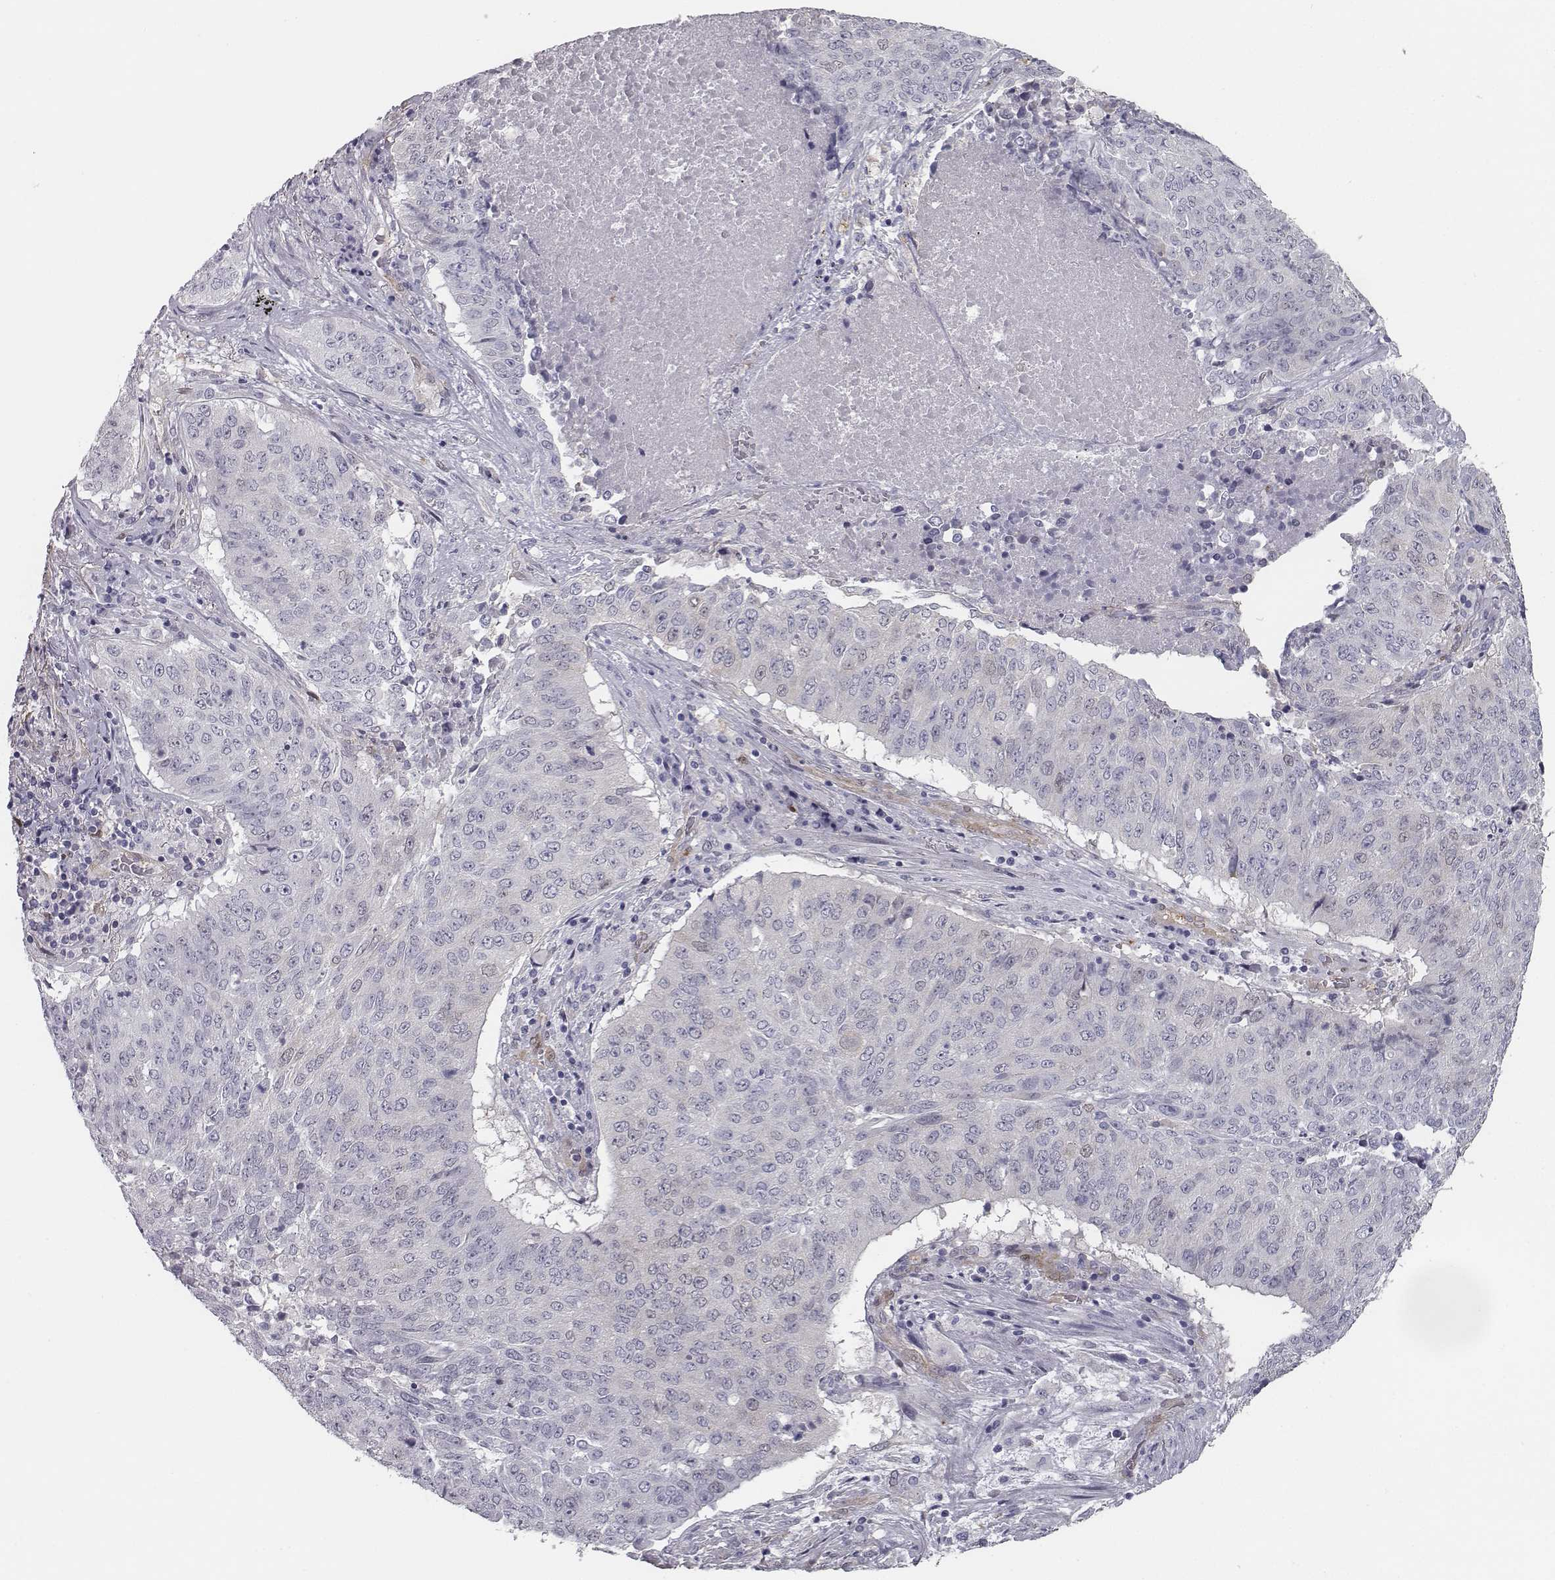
{"staining": {"intensity": "negative", "quantity": "none", "location": "none"}, "tissue": "lung cancer", "cell_type": "Tumor cells", "image_type": "cancer", "snomed": [{"axis": "morphology", "description": "Normal tissue, NOS"}, {"axis": "morphology", "description": "Squamous cell carcinoma, NOS"}, {"axis": "topography", "description": "Bronchus"}, {"axis": "topography", "description": "Lung"}], "caption": "Squamous cell carcinoma (lung) was stained to show a protein in brown. There is no significant staining in tumor cells.", "gene": "ISYNA1", "patient": {"sex": "male", "age": 64}}